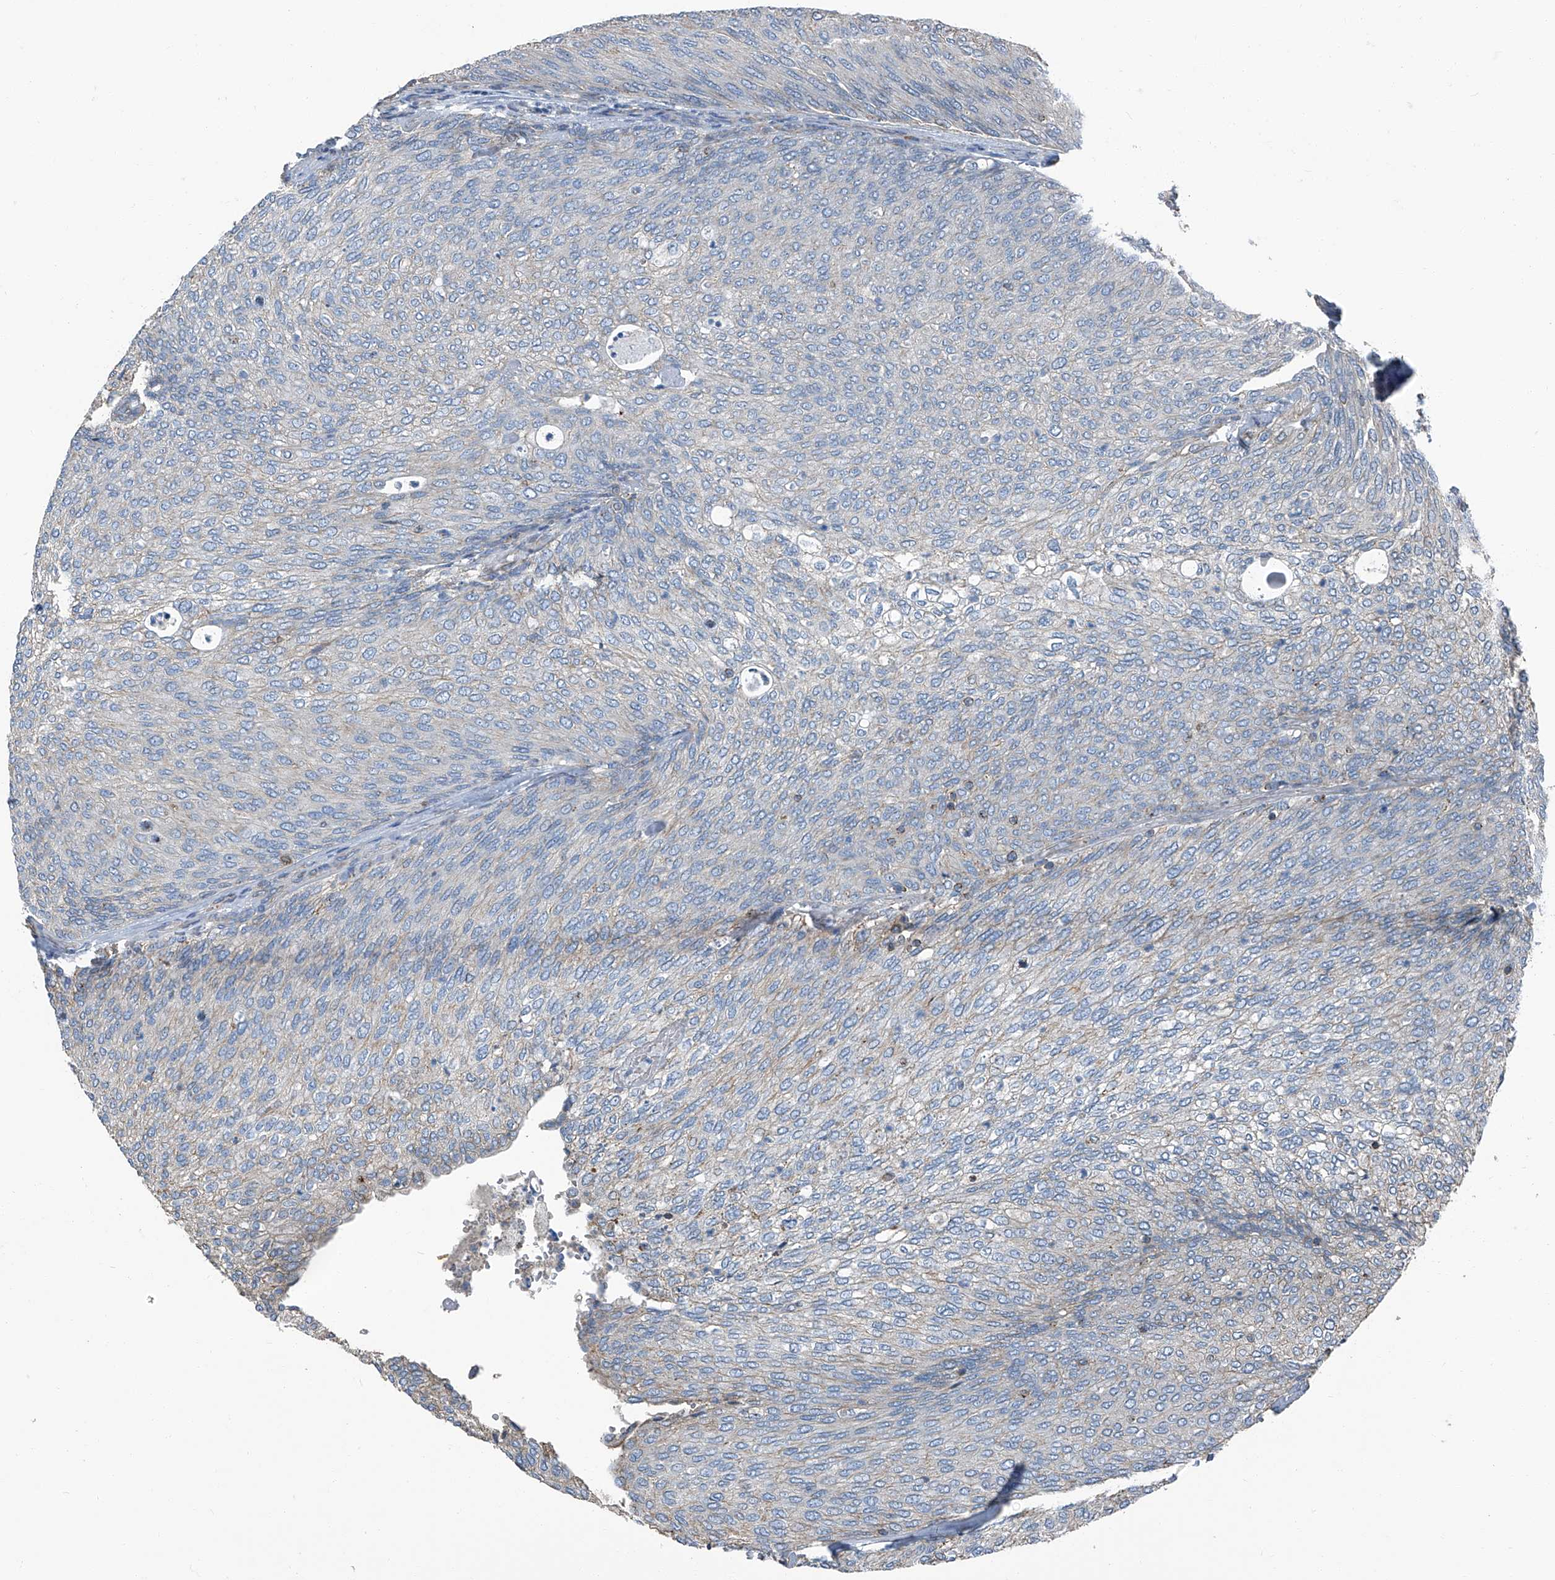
{"staining": {"intensity": "moderate", "quantity": "<25%", "location": "cytoplasmic/membranous"}, "tissue": "urothelial cancer", "cell_type": "Tumor cells", "image_type": "cancer", "snomed": [{"axis": "morphology", "description": "Urothelial carcinoma, Low grade"}, {"axis": "topography", "description": "Urinary bladder"}], "caption": "Urothelial cancer stained with a brown dye reveals moderate cytoplasmic/membranous positive expression in approximately <25% of tumor cells.", "gene": "SEPTIN7", "patient": {"sex": "female", "age": 79}}